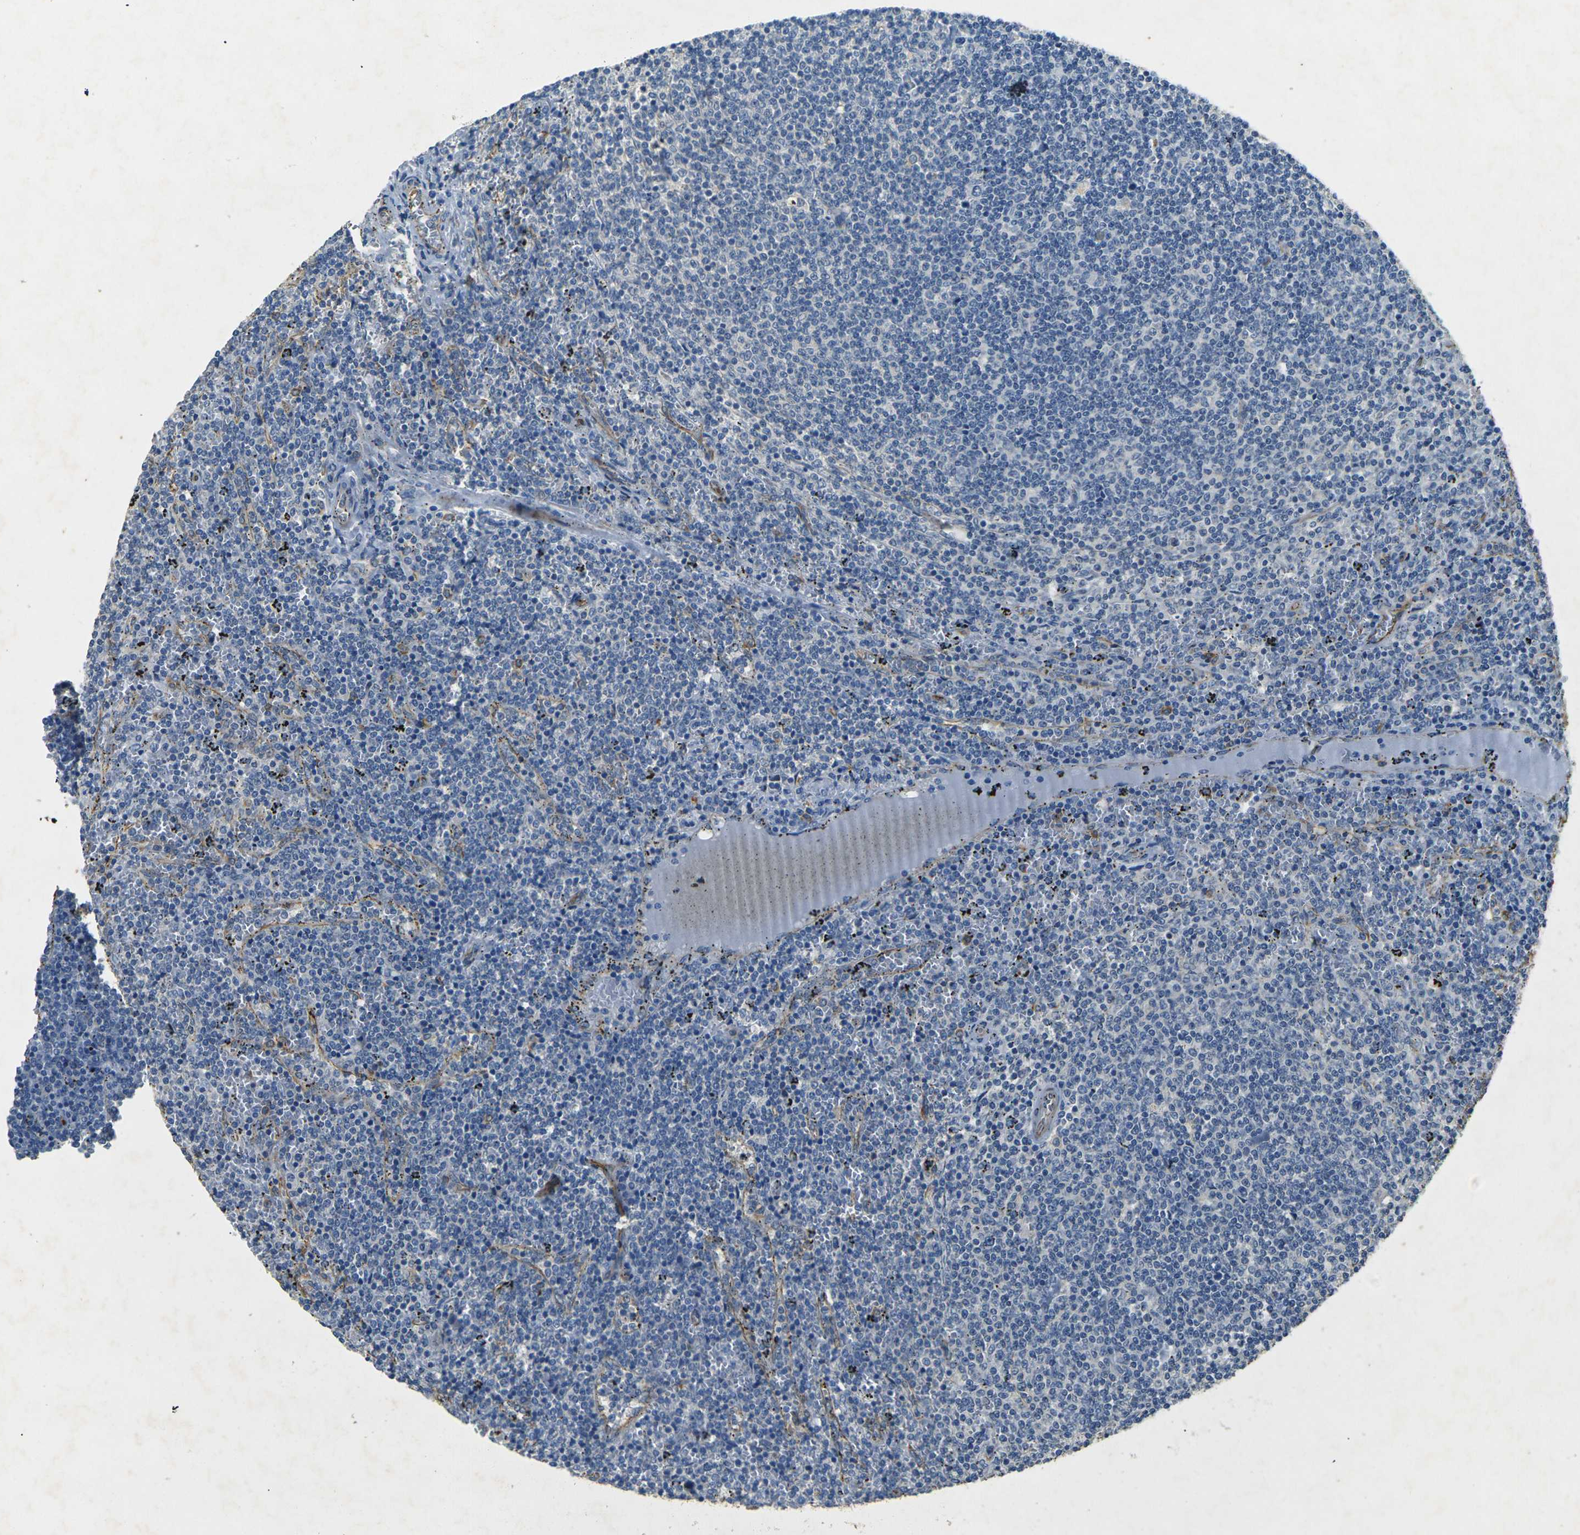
{"staining": {"intensity": "negative", "quantity": "none", "location": "none"}, "tissue": "lymphoma", "cell_type": "Tumor cells", "image_type": "cancer", "snomed": [{"axis": "morphology", "description": "Malignant lymphoma, non-Hodgkin's type, Low grade"}, {"axis": "topography", "description": "Spleen"}], "caption": "Lymphoma was stained to show a protein in brown. There is no significant positivity in tumor cells. (Brightfield microscopy of DAB (3,3'-diaminobenzidine) immunohistochemistry (IHC) at high magnification).", "gene": "SORT1", "patient": {"sex": "female", "age": 50}}